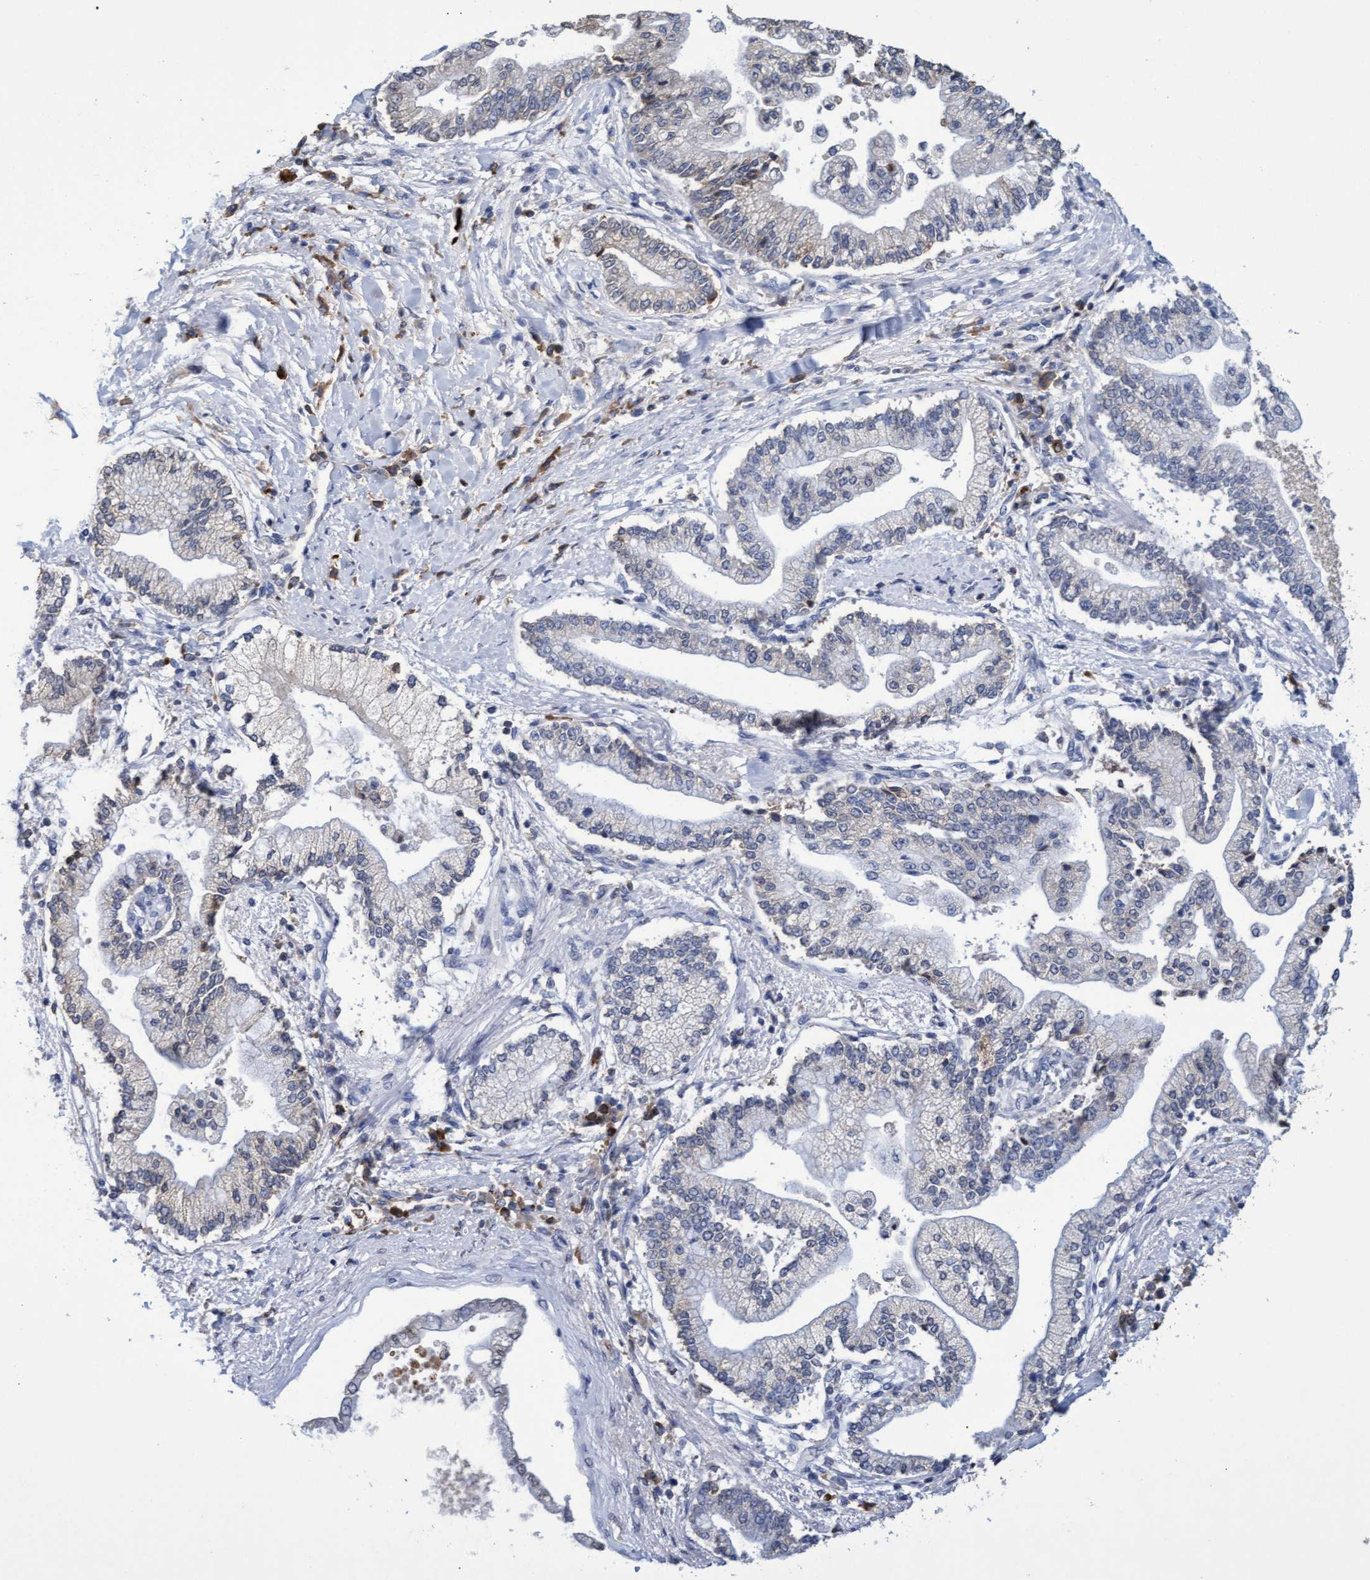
{"staining": {"intensity": "negative", "quantity": "none", "location": "none"}, "tissue": "liver cancer", "cell_type": "Tumor cells", "image_type": "cancer", "snomed": [{"axis": "morphology", "description": "Cholangiocarcinoma"}, {"axis": "topography", "description": "Liver"}], "caption": "Liver cancer (cholangiocarcinoma) stained for a protein using IHC exhibits no staining tumor cells.", "gene": "GPR39", "patient": {"sex": "male", "age": 50}}